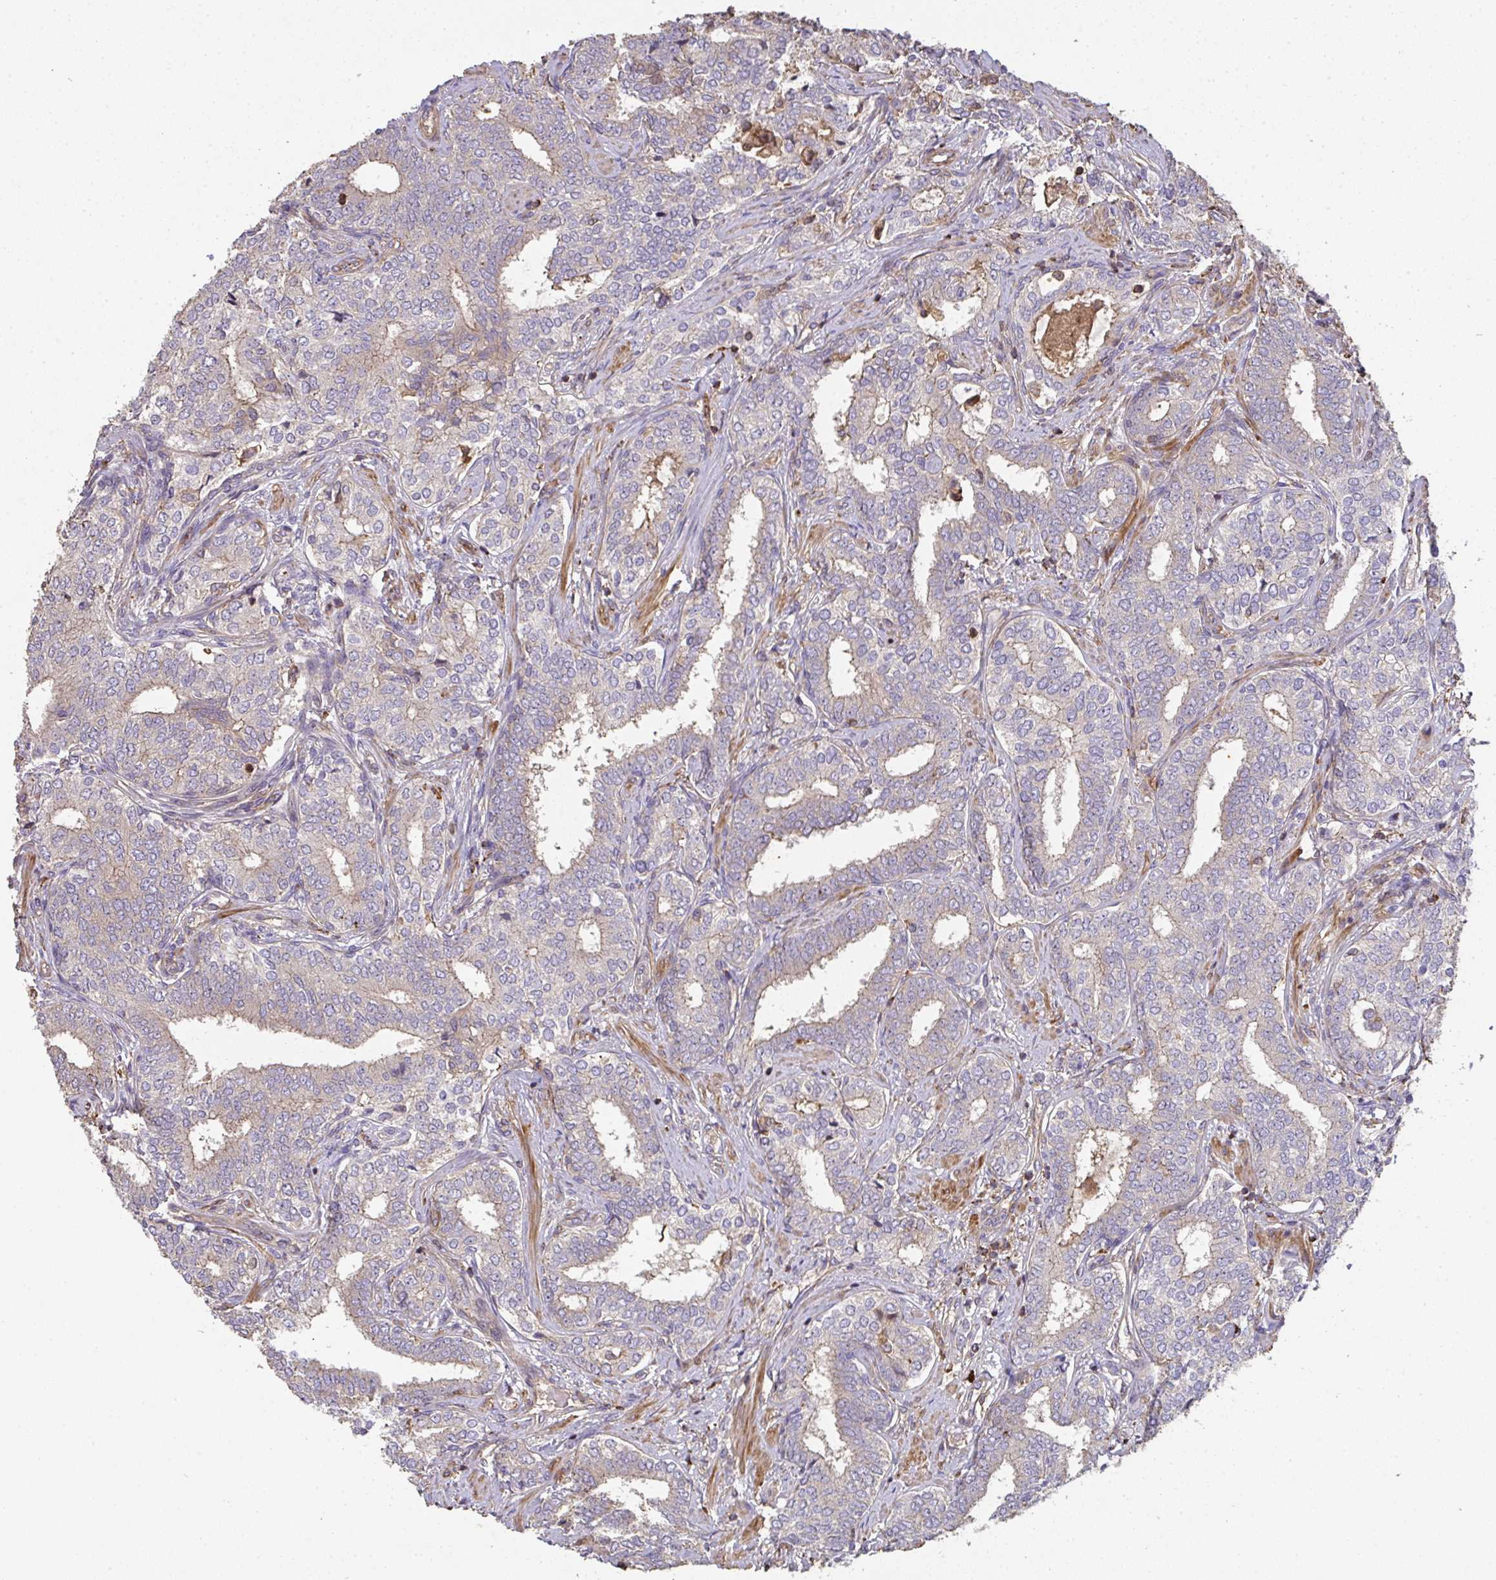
{"staining": {"intensity": "weak", "quantity": "25%-75%", "location": "cytoplasmic/membranous"}, "tissue": "prostate cancer", "cell_type": "Tumor cells", "image_type": "cancer", "snomed": [{"axis": "morphology", "description": "Adenocarcinoma, High grade"}, {"axis": "topography", "description": "Prostate"}], "caption": "Immunohistochemistry (IHC) (DAB (3,3'-diaminobenzidine)) staining of prostate cancer (high-grade adenocarcinoma) displays weak cytoplasmic/membranous protein expression in about 25%-75% of tumor cells.", "gene": "TNMD", "patient": {"sex": "male", "age": 72}}